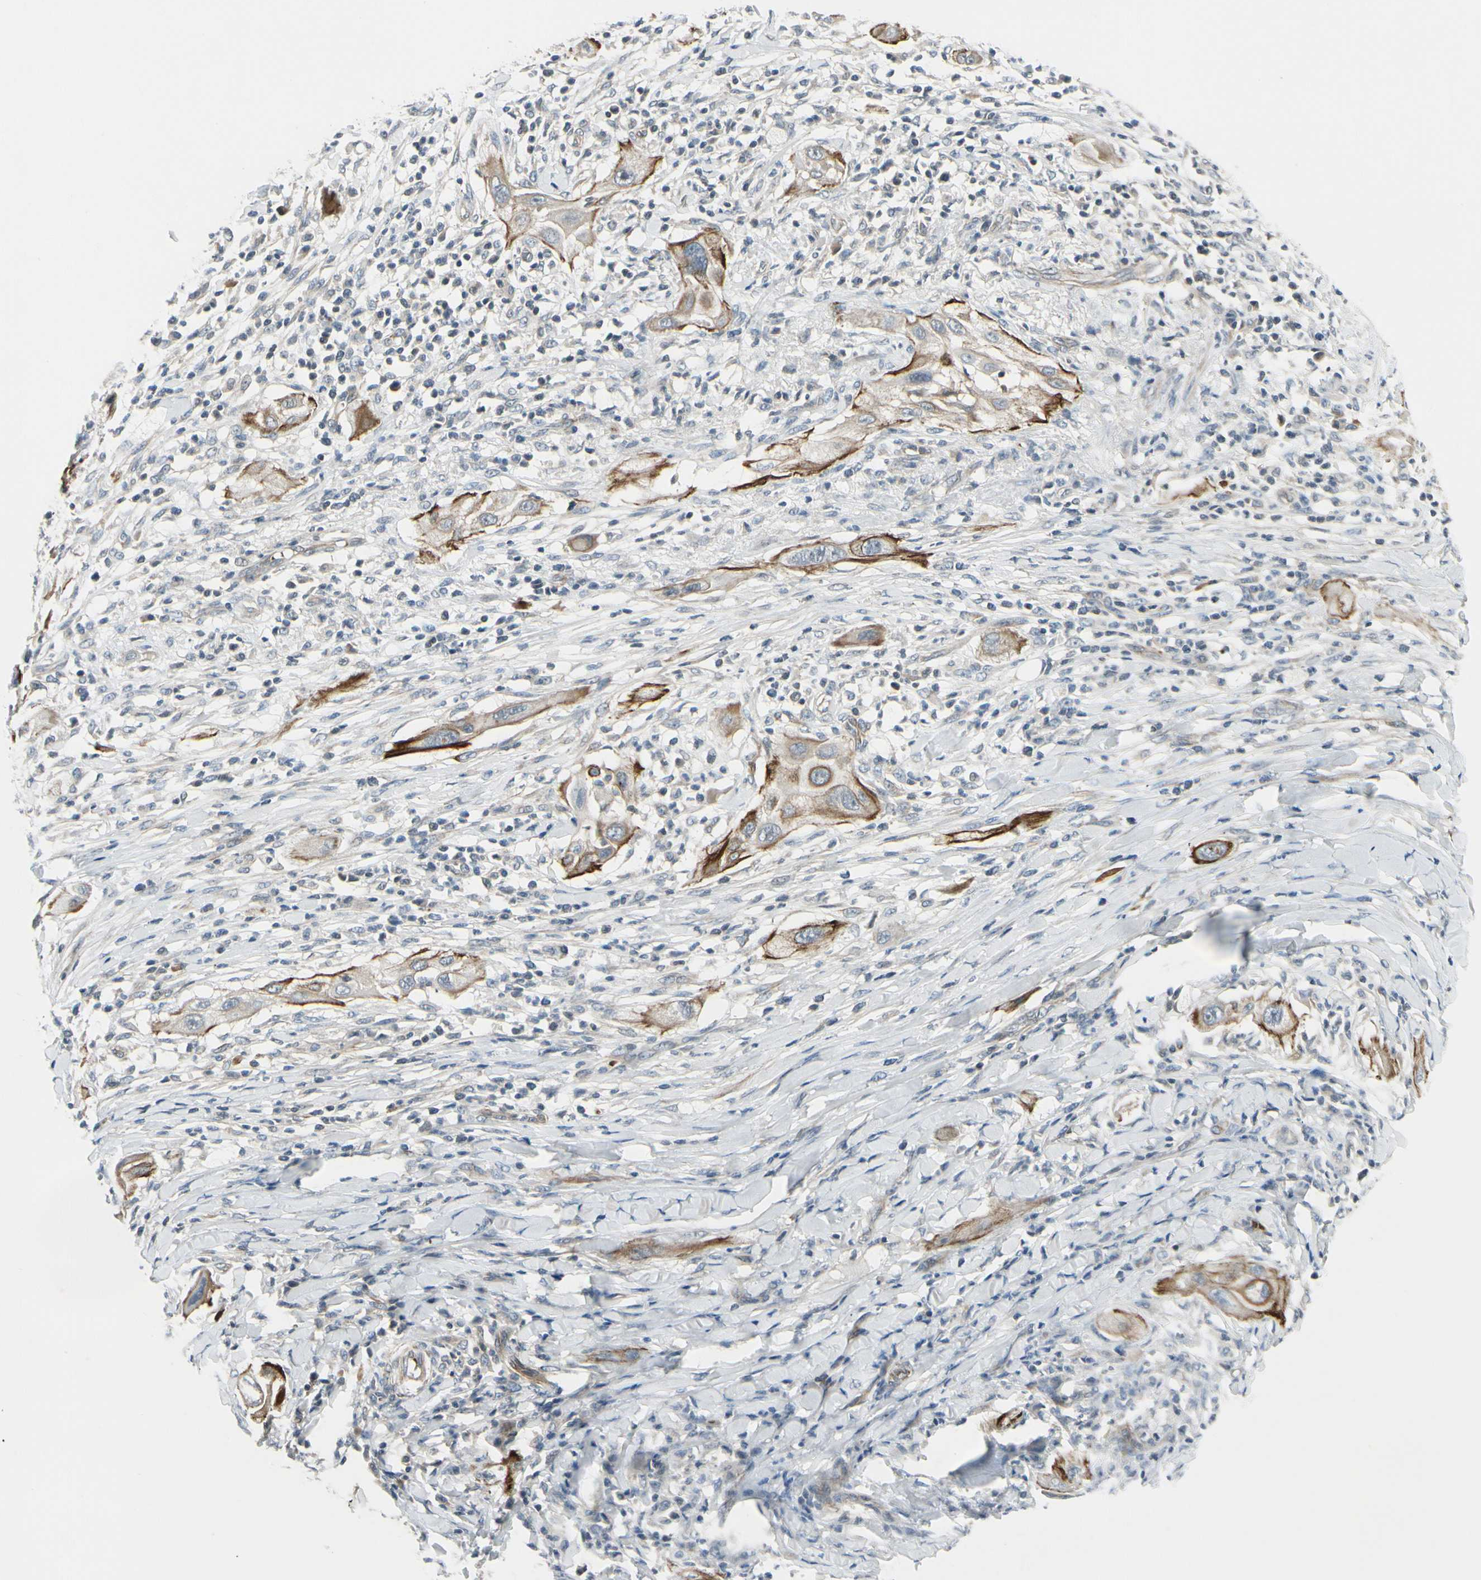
{"staining": {"intensity": "strong", "quantity": ">75%", "location": "cytoplasmic/membranous"}, "tissue": "lung cancer", "cell_type": "Tumor cells", "image_type": "cancer", "snomed": [{"axis": "morphology", "description": "Squamous cell carcinoma, NOS"}, {"axis": "topography", "description": "Lung"}], "caption": "The micrograph reveals staining of lung cancer, revealing strong cytoplasmic/membranous protein expression (brown color) within tumor cells.", "gene": "PPP3CB", "patient": {"sex": "female", "age": 47}}